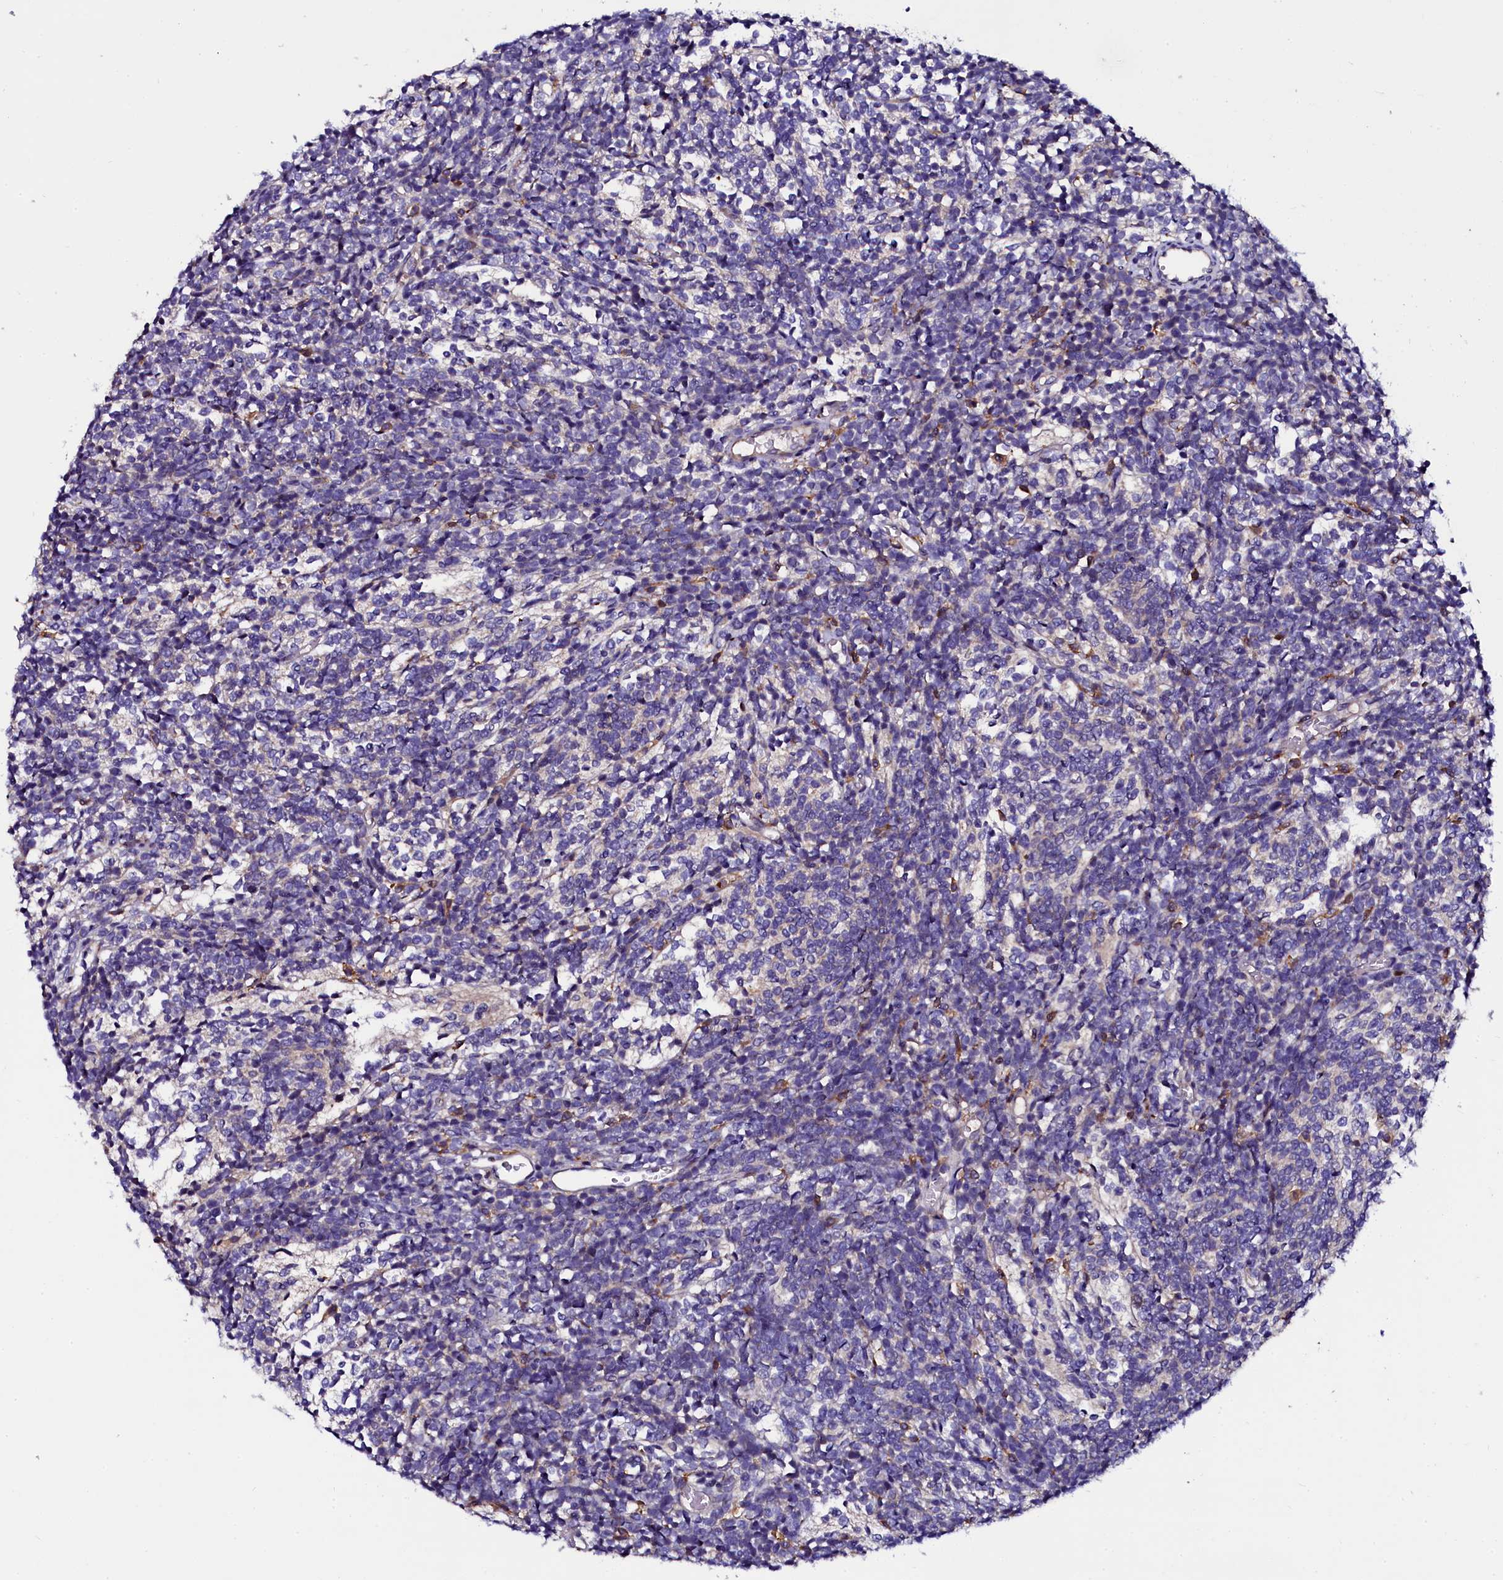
{"staining": {"intensity": "negative", "quantity": "none", "location": "none"}, "tissue": "glioma", "cell_type": "Tumor cells", "image_type": "cancer", "snomed": [{"axis": "morphology", "description": "Glioma, malignant, Low grade"}, {"axis": "topography", "description": "Brain"}], "caption": "High magnification brightfield microscopy of malignant glioma (low-grade) stained with DAB (brown) and counterstained with hematoxylin (blue): tumor cells show no significant expression.", "gene": "OTOL1", "patient": {"sex": "female", "age": 1}}